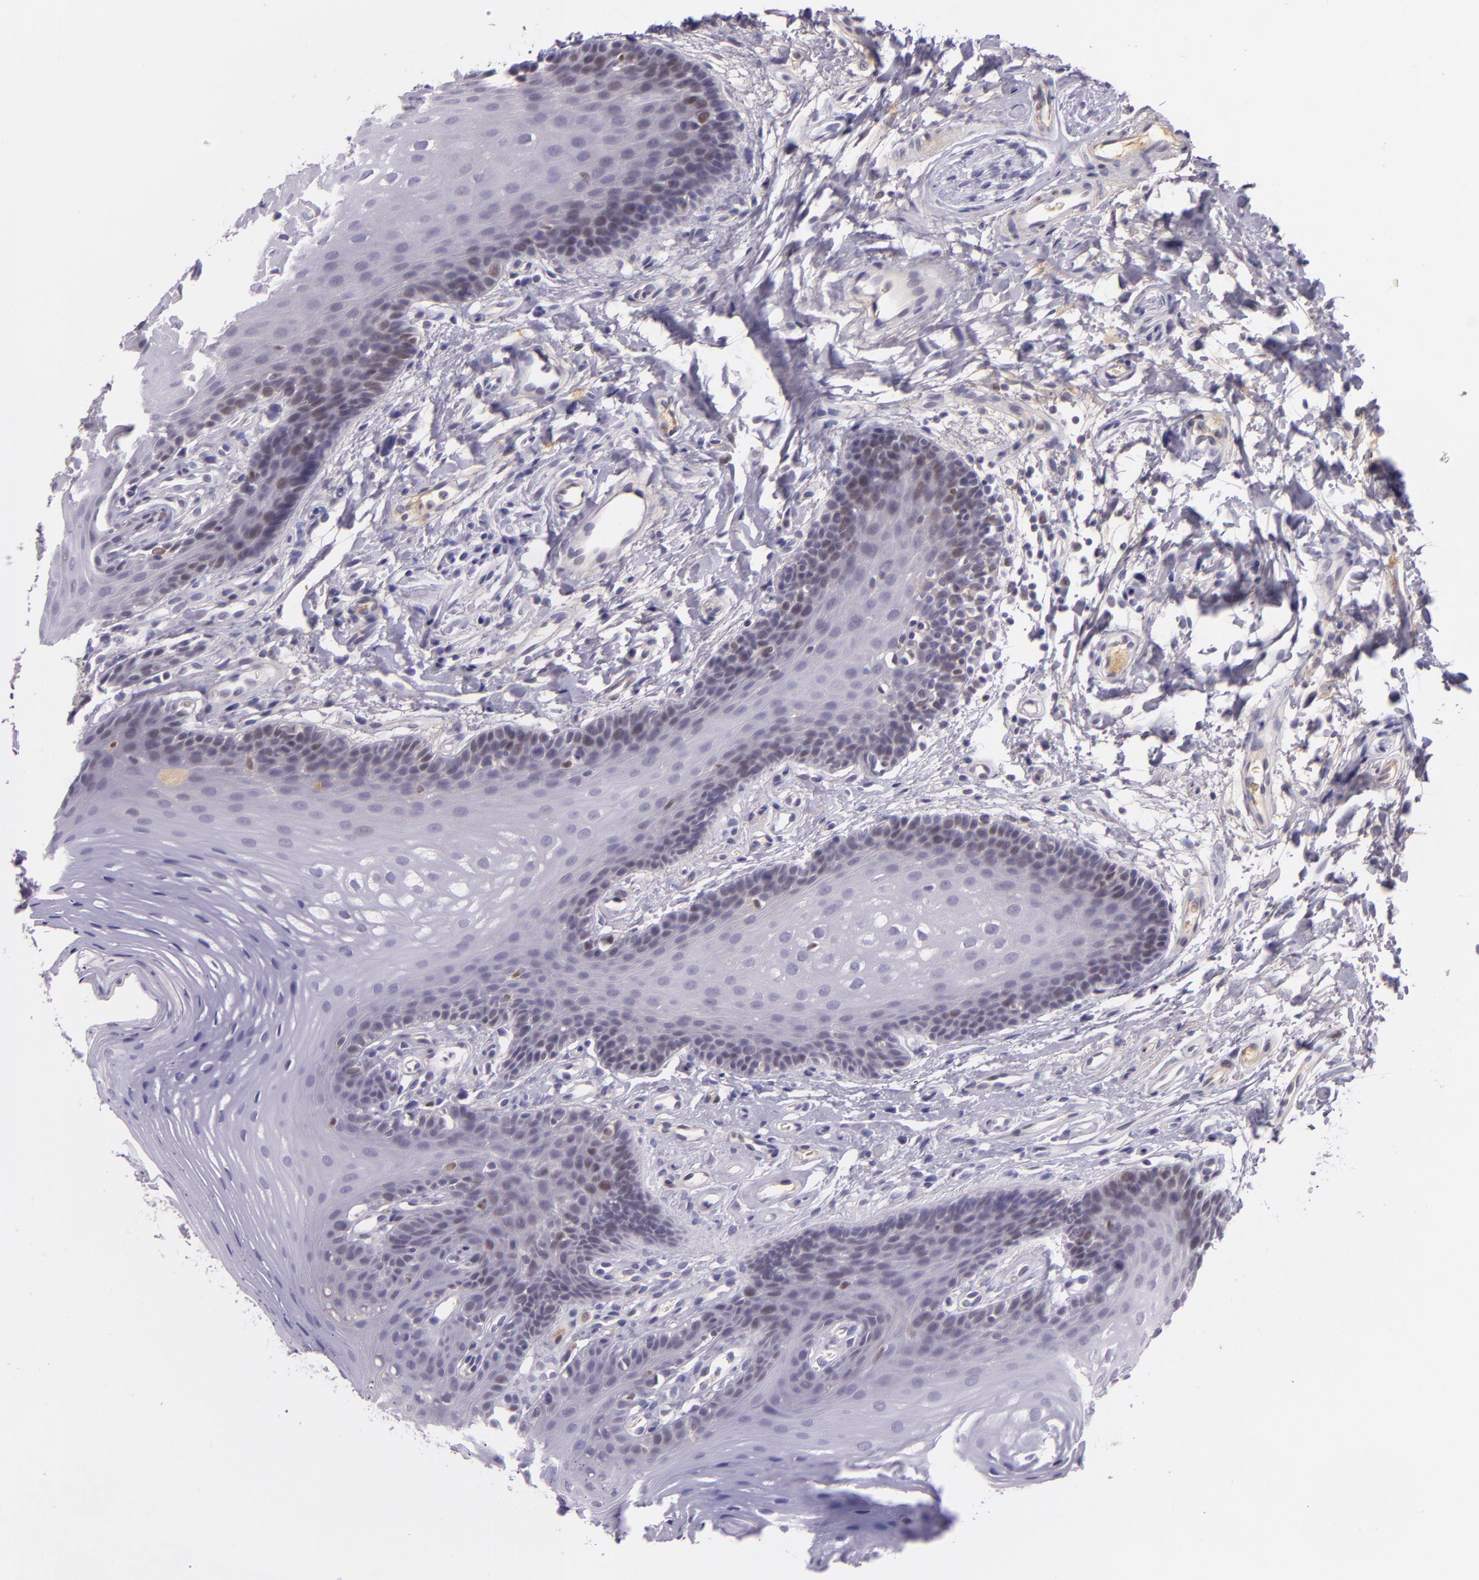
{"staining": {"intensity": "weak", "quantity": "25%-75%", "location": "nuclear"}, "tissue": "oral mucosa", "cell_type": "Squamous epithelial cells", "image_type": "normal", "snomed": [{"axis": "morphology", "description": "Normal tissue, NOS"}, {"axis": "topography", "description": "Oral tissue"}], "caption": "Immunohistochemical staining of normal human oral mucosa demonstrates 25%-75% levels of weak nuclear protein expression in about 25%-75% of squamous epithelial cells. The protein of interest is shown in brown color, while the nuclei are stained blue.", "gene": "CHEK2", "patient": {"sex": "male", "age": 62}}